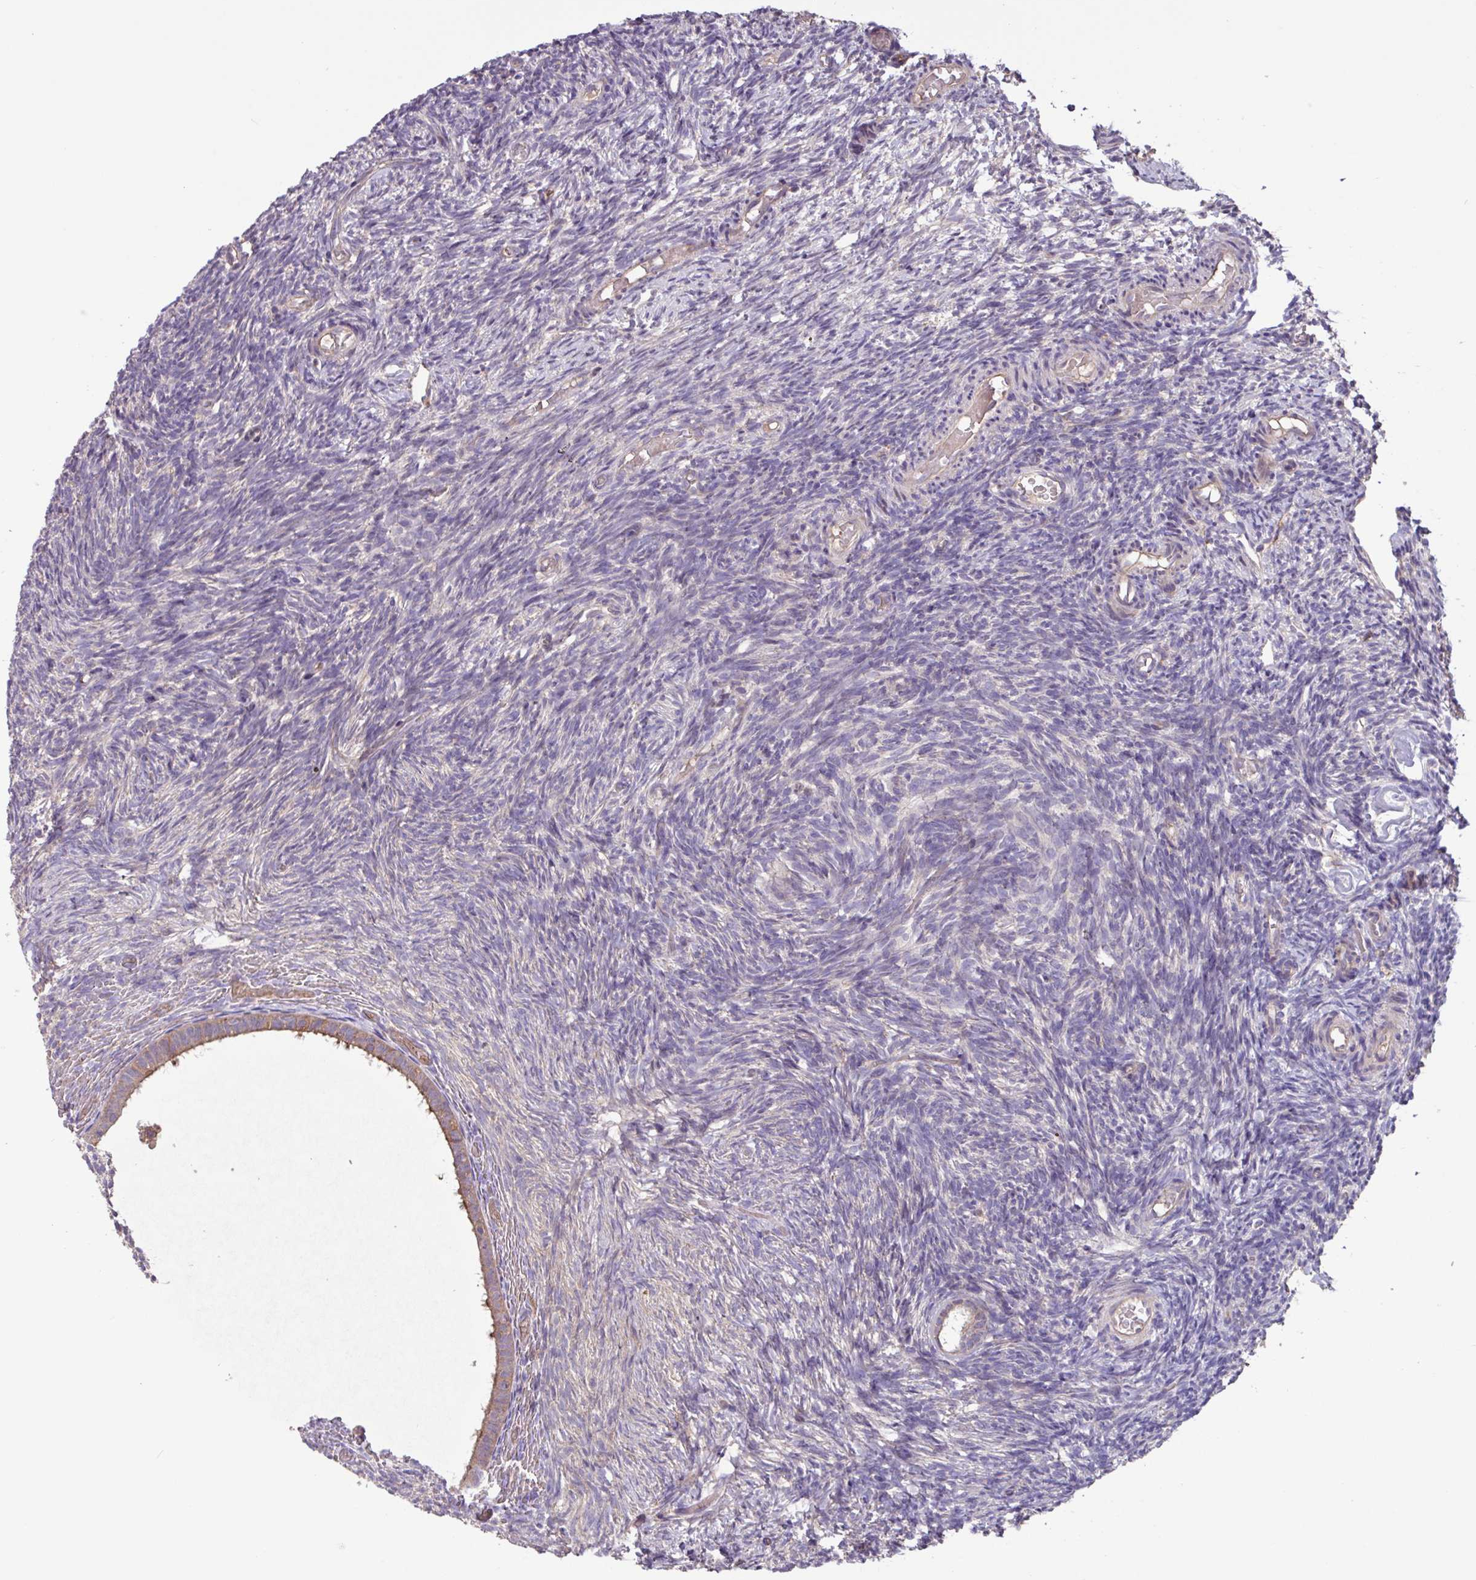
{"staining": {"intensity": "weak", "quantity": ">75%", "location": "cytoplasmic/membranous"}, "tissue": "ovary", "cell_type": "Follicle cells", "image_type": "normal", "snomed": [{"axis": "morphology", "description": "Normal tissue, NOS"}, {"axis": "topography", "description": "Ovary"}], "caption": "Human ovary stained for a protein (brown) demonstrates weak cytoplasmic/membranous positive staining in about >75% of follicle cells.", "gene": "PTPRQ", "patient": {"sex": "female", "age": 39}}